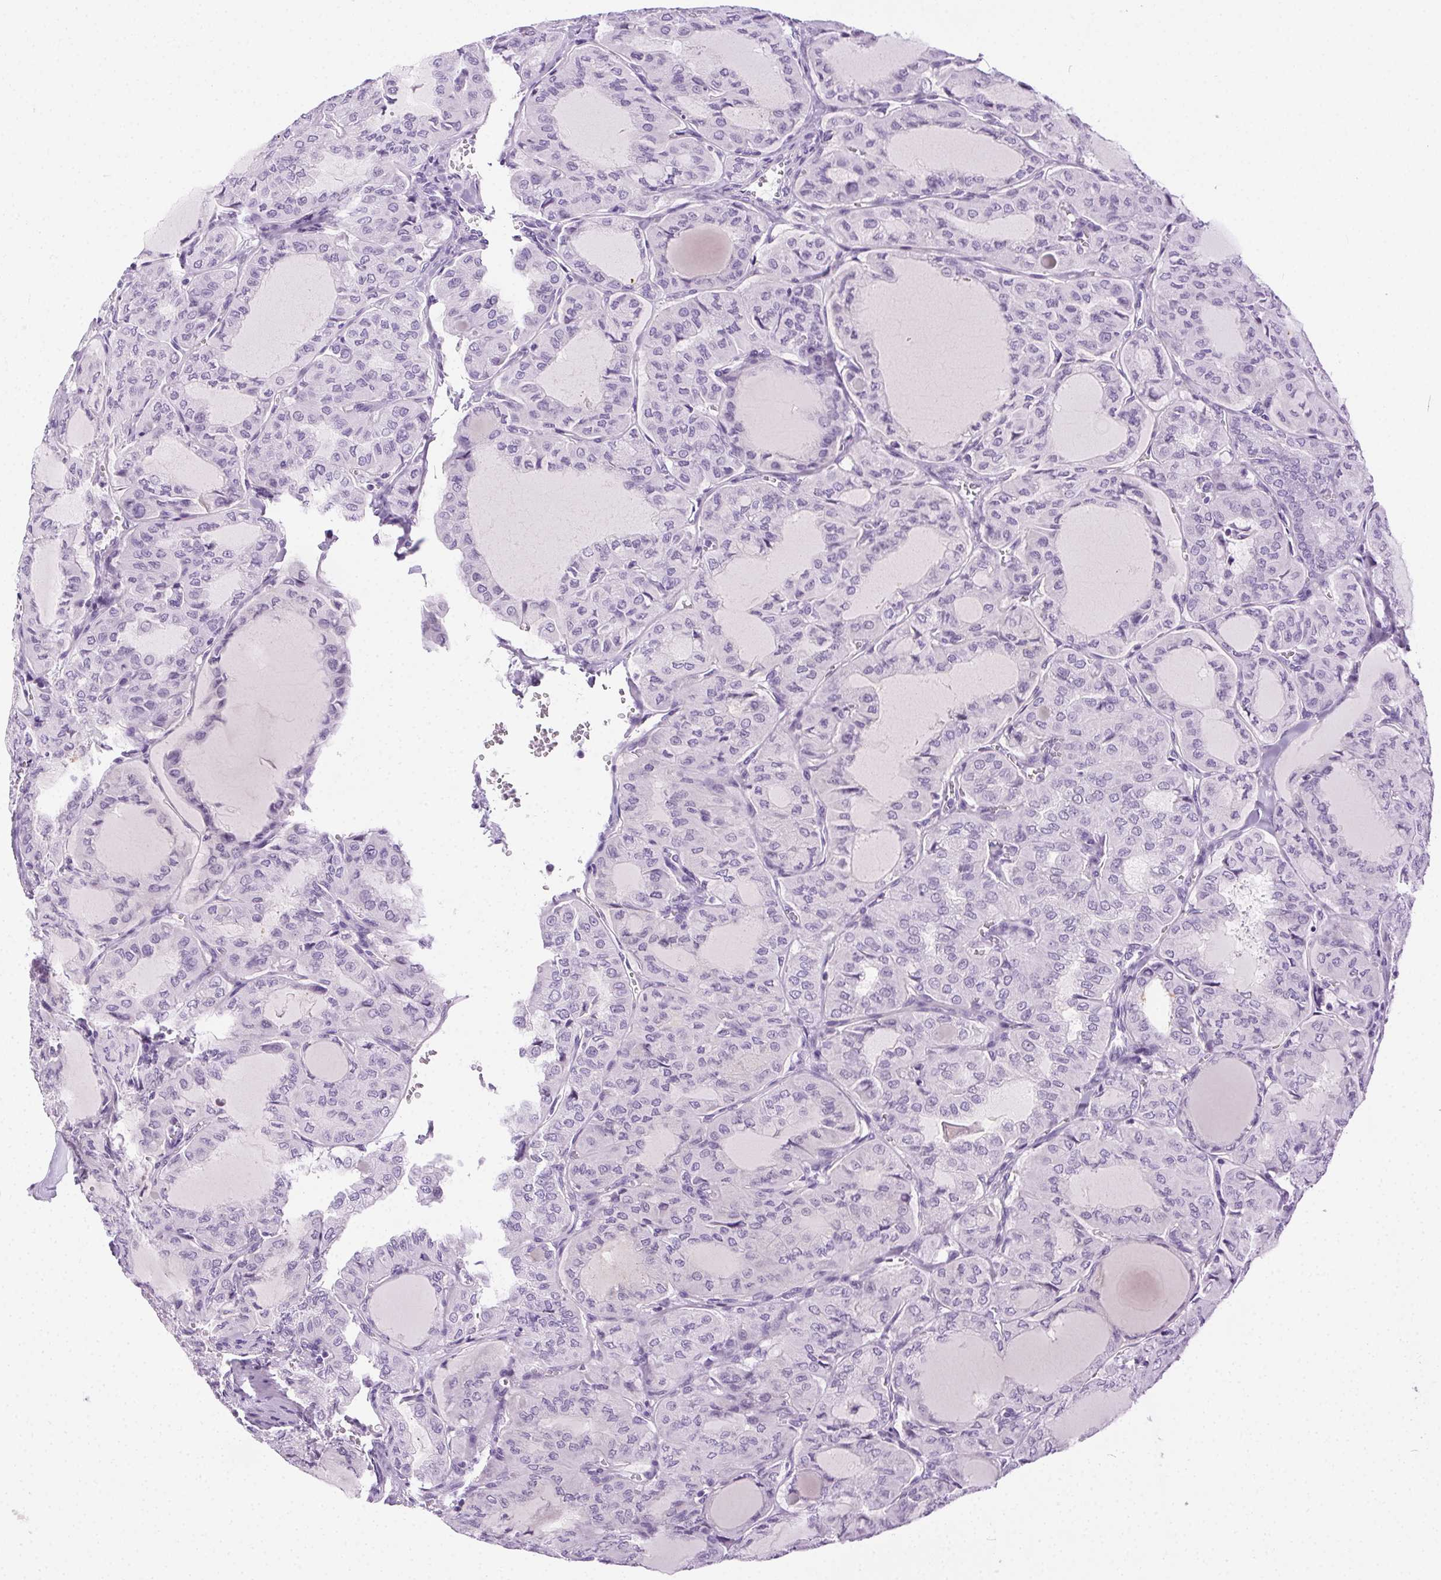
{"staining": {"intensity": "negative", "quantity": "none", "location": "none"}, "tissue": "thyroid cancer", "cell_type": "Tumor cells", "image_type": "cancer", "snomed": [{"axis": "morphology", "description": "Papillary adenocarcinoma, NOS"}, {"axis": "topography", "description": "Thyroid gland"}], "caption": "An immunohistochemistry image of papillary adenocarcinoma (thyroid) is shown. There is no staining in tumor cells of papillary adenocarcinoma (thyroid). Brightfield microscopy of immunohistochemistry (IHC) stained with DAB (3,3'-diaminobenzidine) (brown) and hematoxylin (blue), captured at high magnification.", "gene": "C20orf85", "patient": {"sex": "male", "age": 20}}